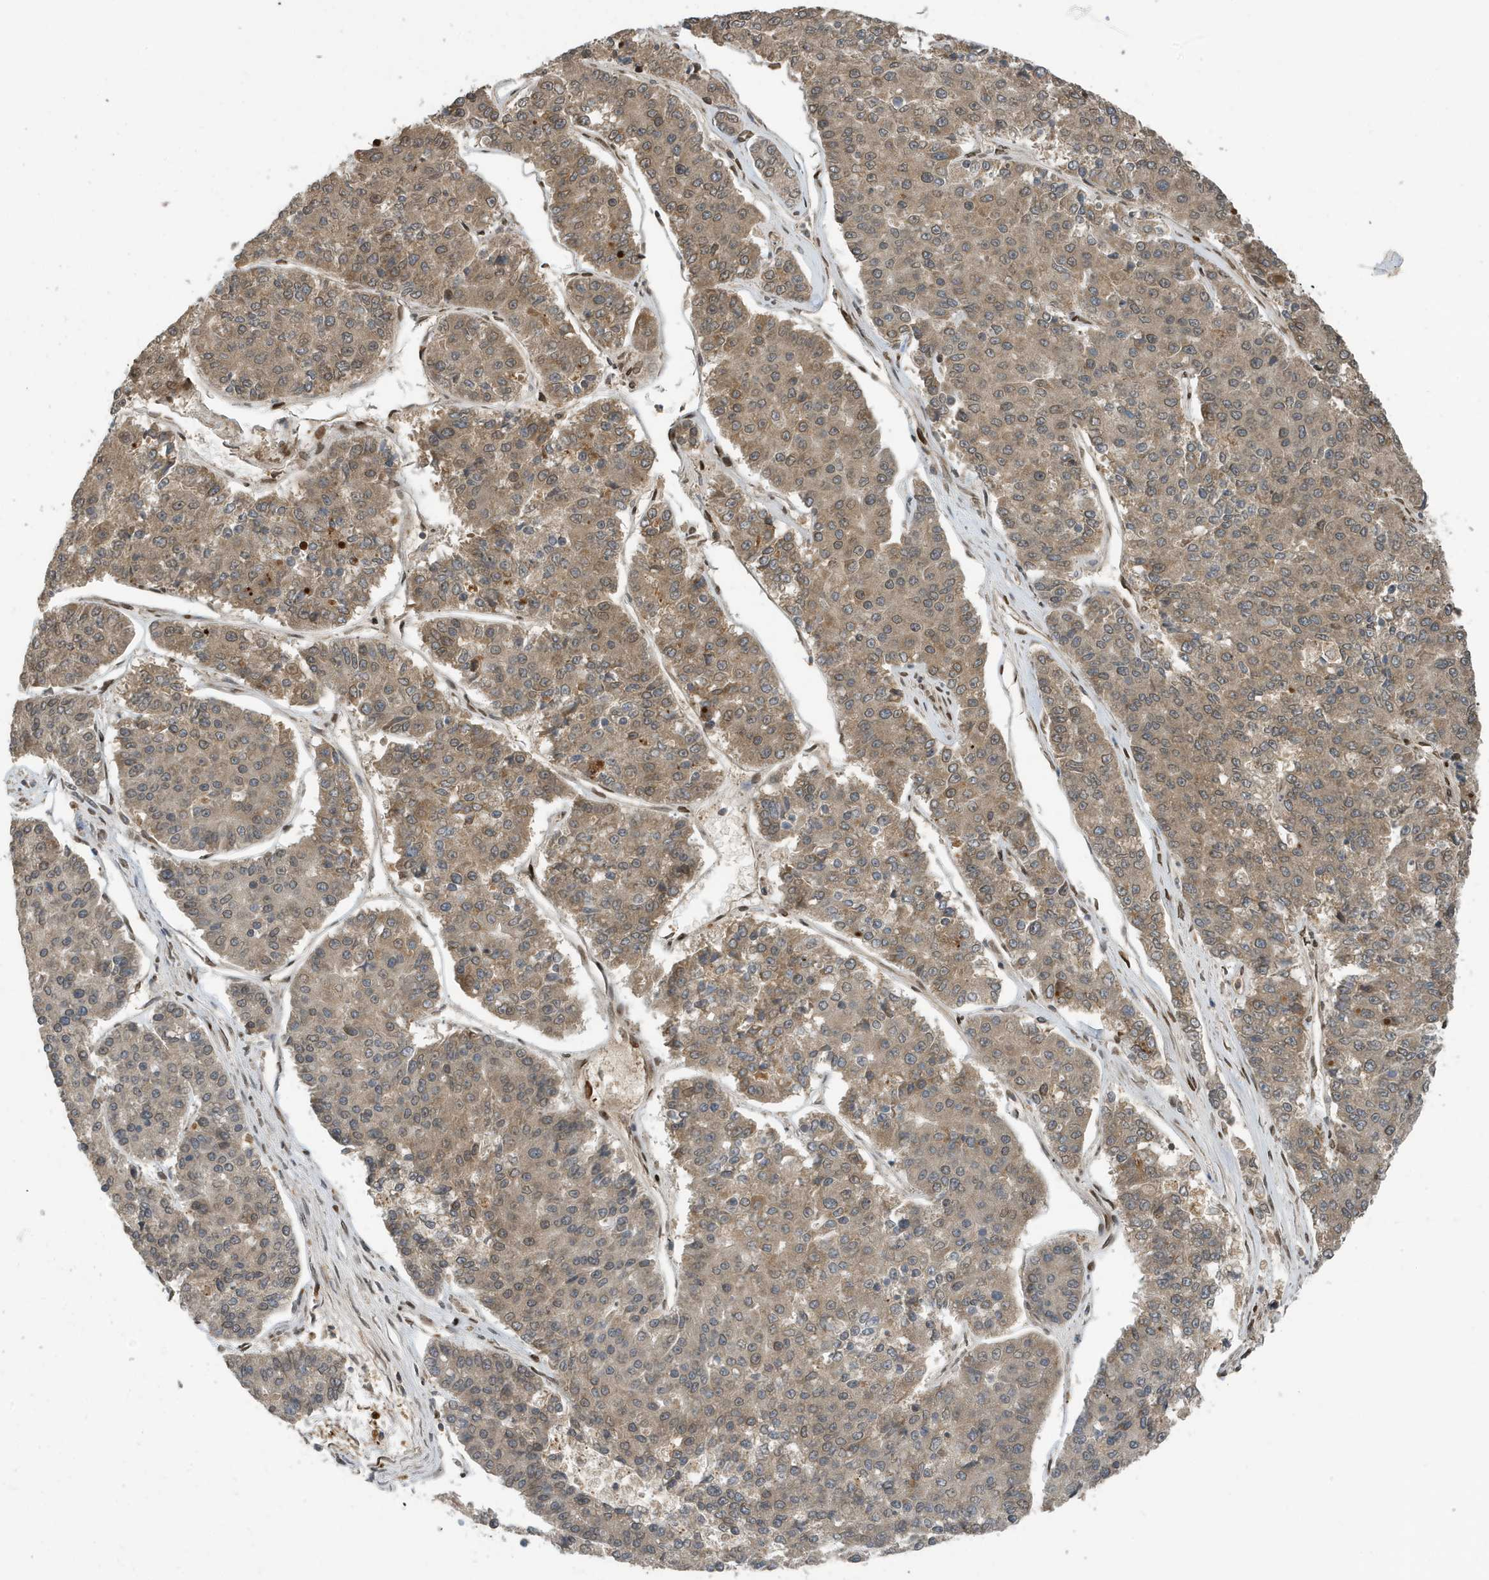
{"staining": {"intensity": "weak", "quantity": "25%-75%", "location": "cytoplasmic/membranous"}, "tissue": "pancreatic cancer", "cell_type": "Tumor cells", "image_type": "cancer", "snomed": [{"axis": "morphology", "description": "Adenocarcinoma, NOS"}, {"axis": "topography", "description": "Pancreas"}], "caption": "The micrograph exhibits a brown stain indicating the presence of a protein in the cytoplasmic/membranous of tumor cells in pancreatic cancer. (IHC, brightfield microscopy, high magnification).", "gene": "DUSP18", "patient": {"sex": "male", "age": 50}}